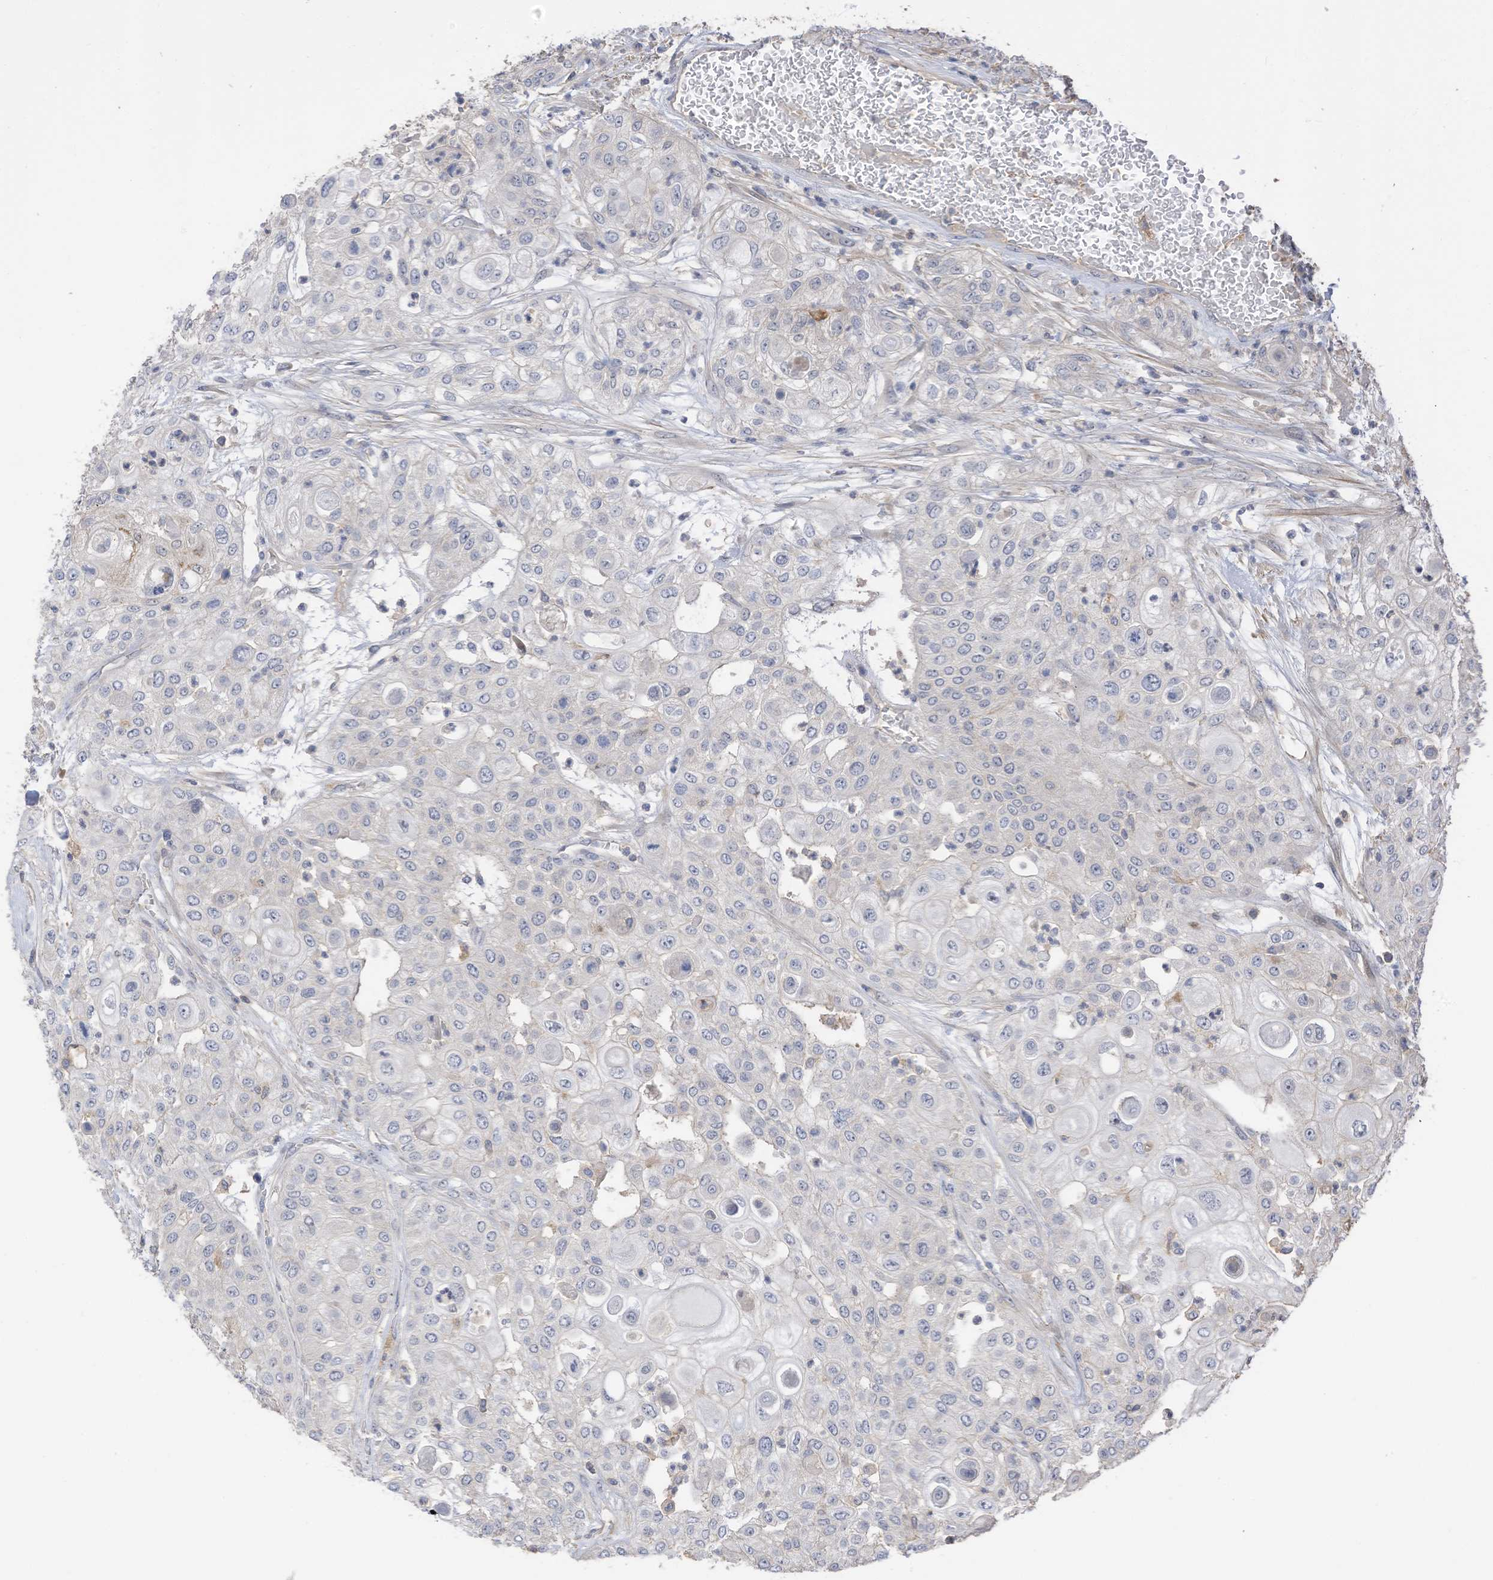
{"staining": {"intensity": "negative", "quantity": "none", "location": "none"}, "tissue": "urothelial cancer", "cell_type": "Tumor cells", "image_type": "cancer", "snomed": [{"axis": "morphology", "description": "Urothelial carcinoma, High grade"}, {"axis": "topography", "description": "Urinary bladder"}], "caption": "DAB immunohistochemical staining of human urothelial carcinoma (high-grade) exhibits no significant expression in tumor cells.", "gene": "SLFN14", "patient": {"sex": "female", "age": 79}}